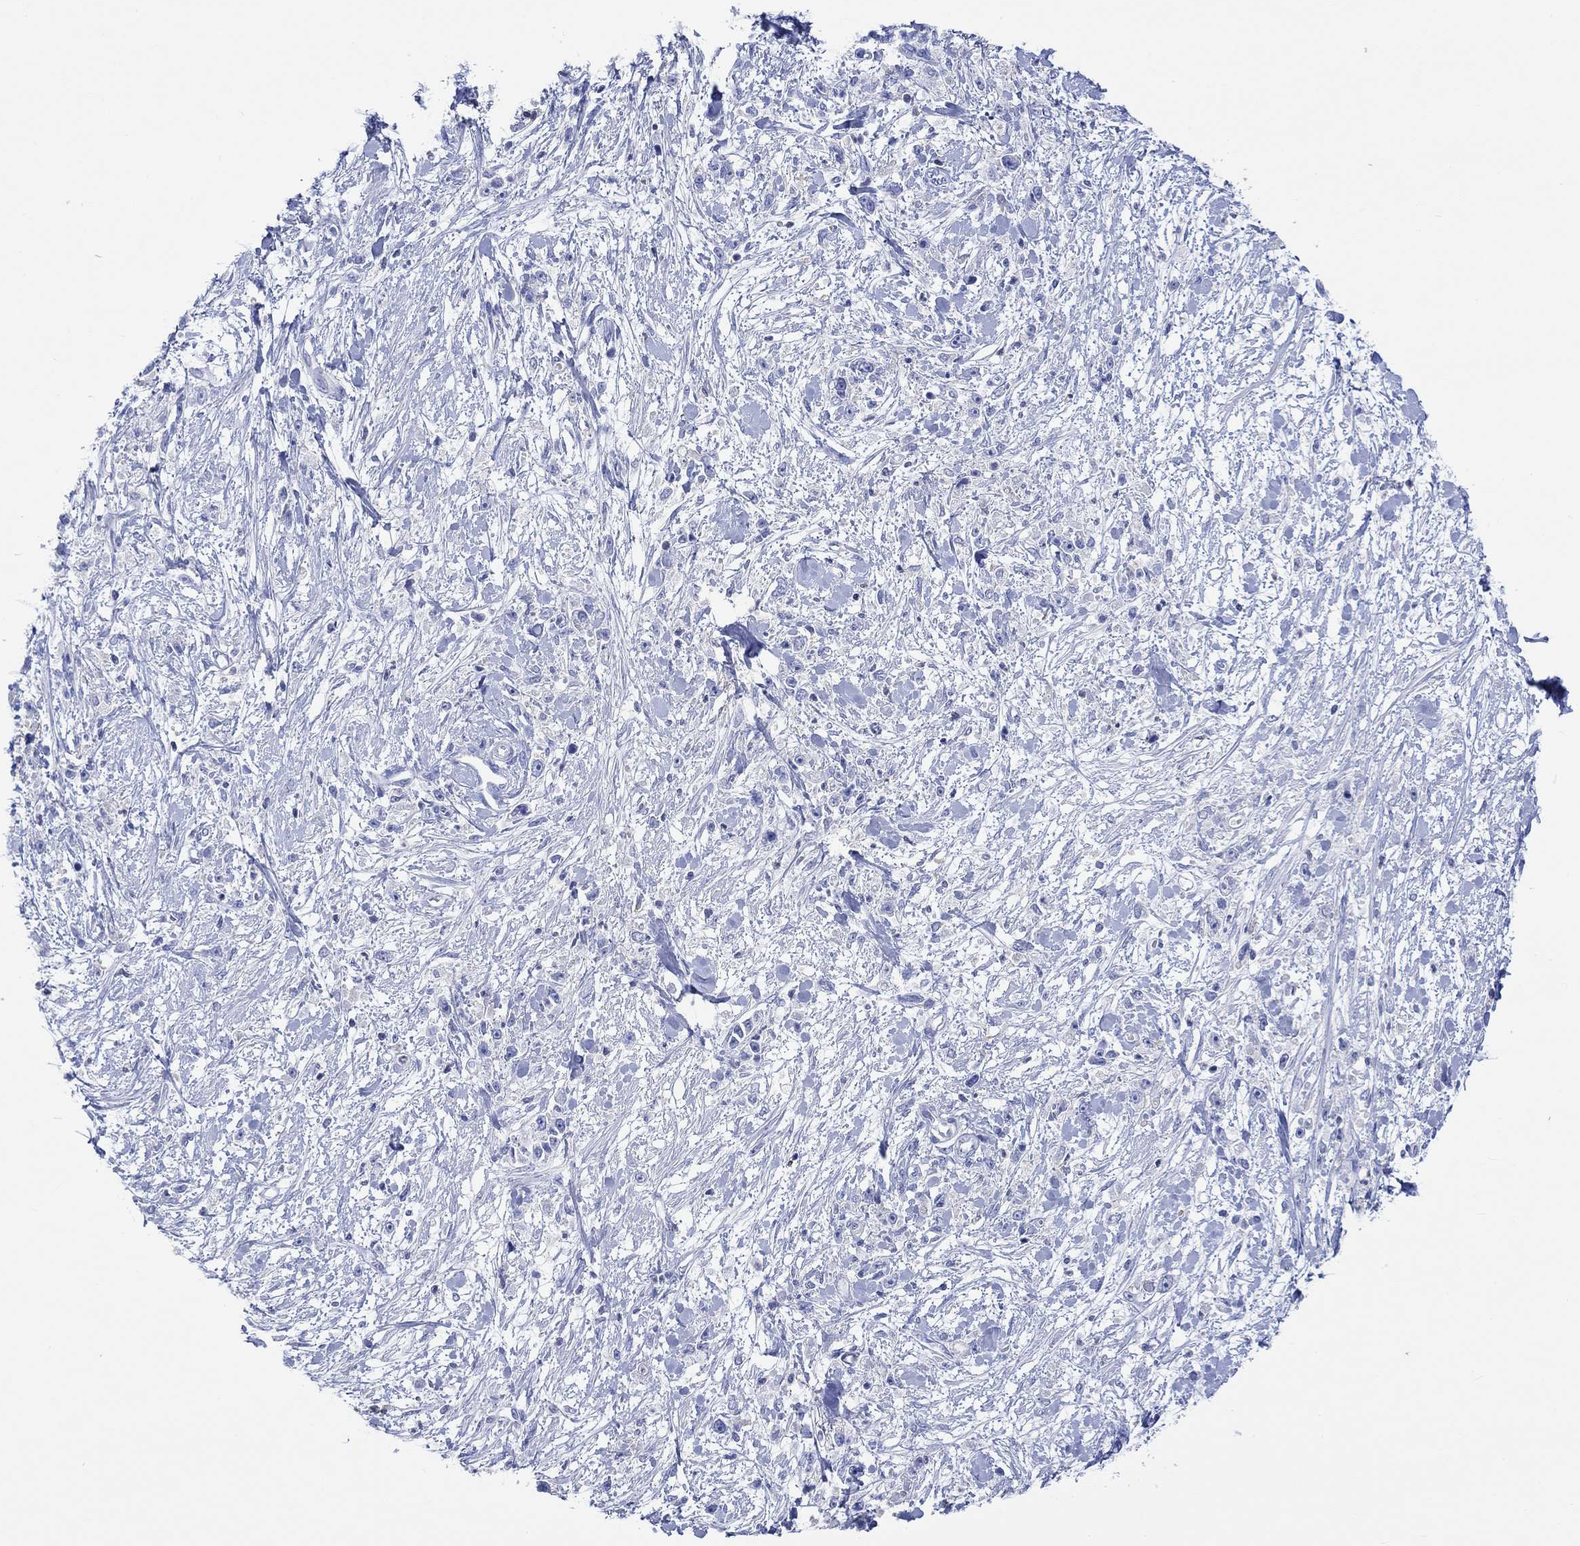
{"staining": {"intensity": "negative", "quantity": "none", "location": "none"}, "tissue": "stomach cancer", "cell_type": "Tumor cells", "image_type": "cancer", "snomed": [{"axis": "morphology", "description": "Adenocarcinoma, NOS"}, {"axis": "topography", "description": "Stomach"}], "caption": "Tumor cells show no significant protein expression in stomach cancer. The staining was performed using DAB (3,3'-diaminobenzidine) to visualize the protein expression in brown, while the nuclei were stained in blue with hematoxylin (Magnification: 20x).", "gene": "GCM1", "patient": {"sex": "female", "age": 59}}